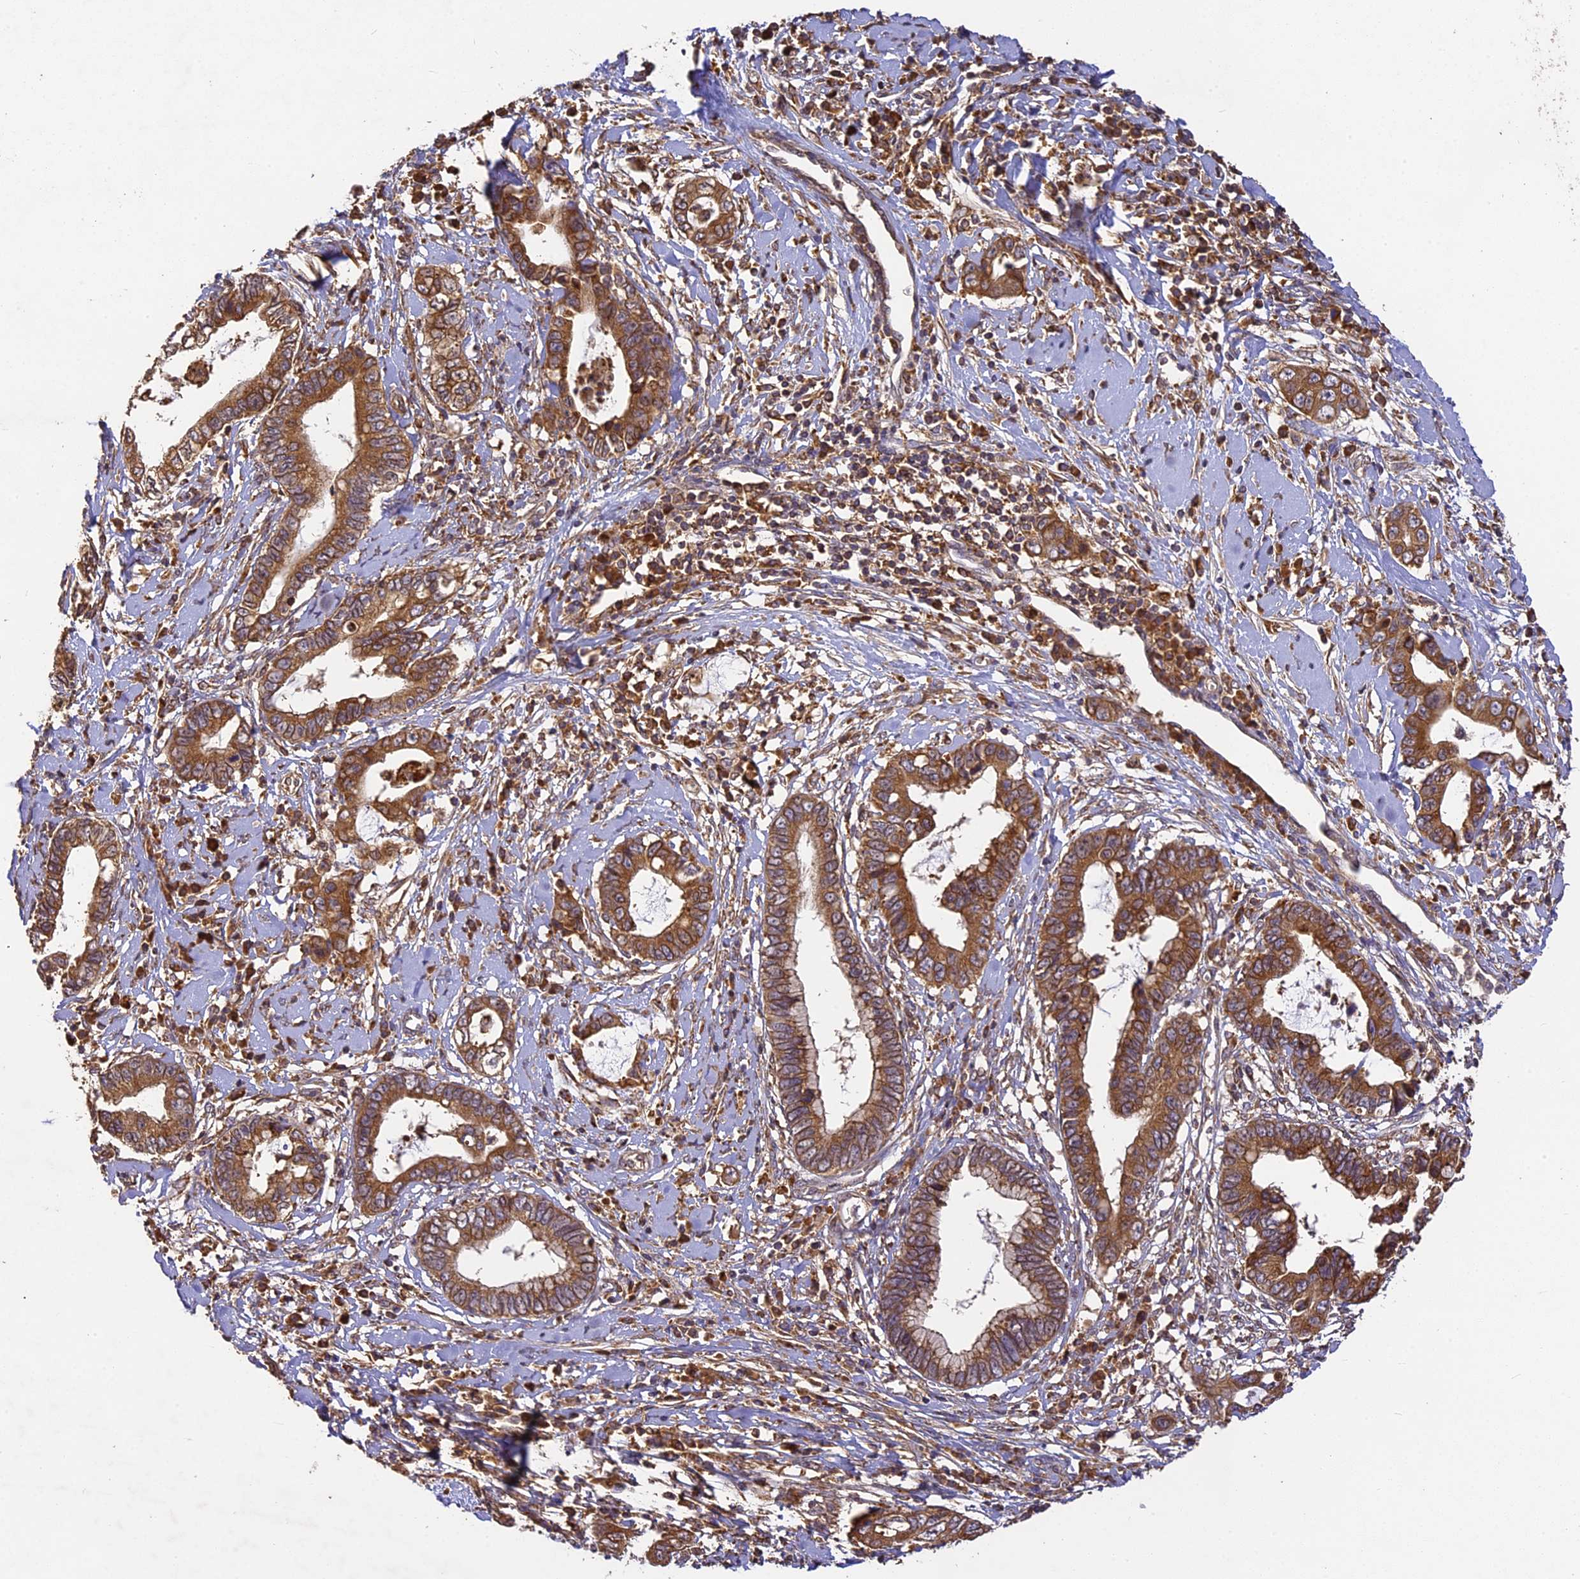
{"staining": {"intensity": "moderate", "quantity": ">75%", "location": "cytoplasmic/membranous"}, "tissue": "cervical cancer", "cell_type": "Tumor cells", "image_type": "cancer", "snomed": [{"axis": "morphology", "description": "Adenocarcinoma, NOS"}, {"axis": "topography", "description": "Cervix"}], "caption": "This image demonstrates immunohistochemistry staining of cervical cancer, with medium moderate cytoplasmic/membranous staining in approximately >75% of tumor cells.", "gene": "BRAP", "patient": {"sex": "female", "age": 44}}